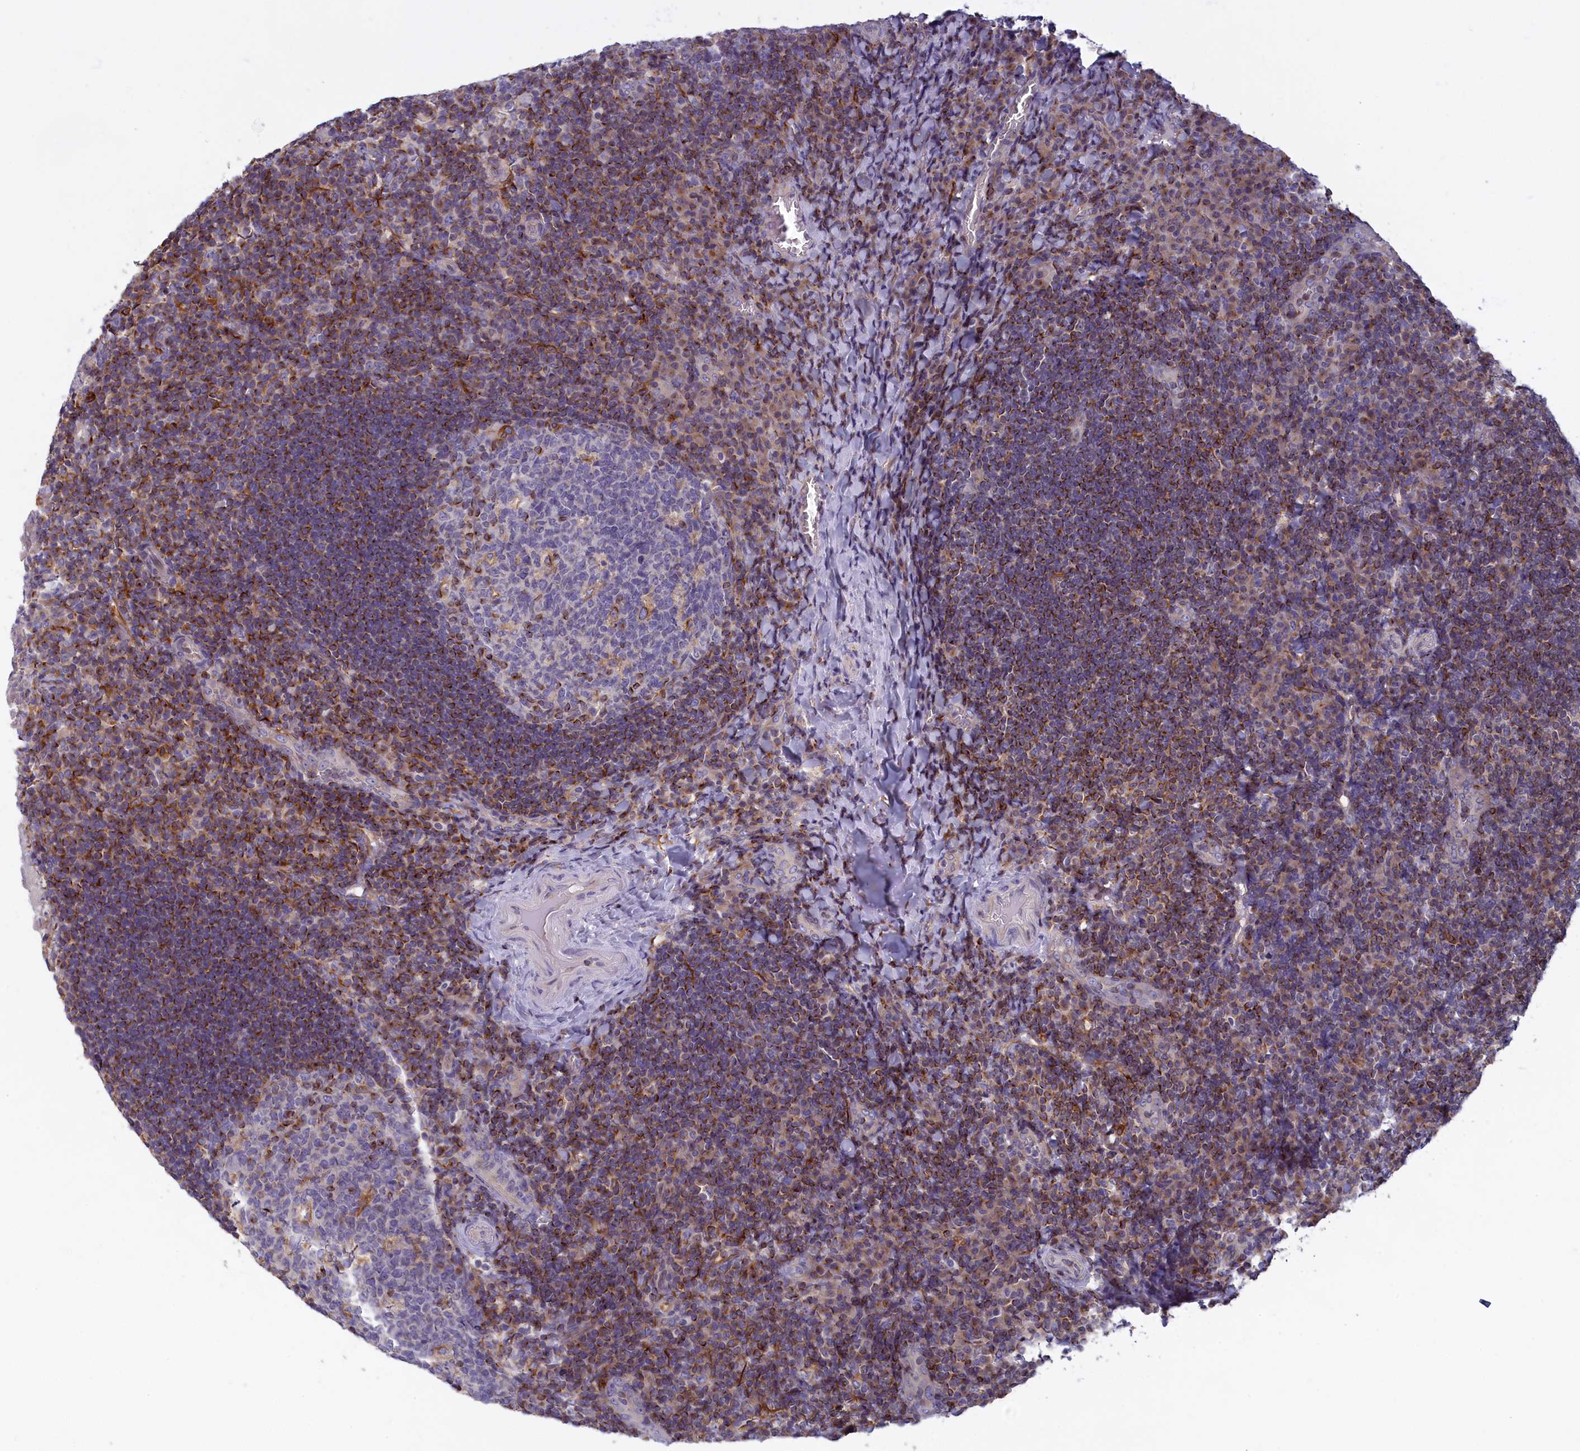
{"staining": {"intensity": "moderate", "quantity": "<25%", "location": "cytoplasmic/membranous"}, "tissue": "tonsil", "cell_type": "Germinal center cells", "image_type": "normal", "snomed": [{"axis": "morphology", "description": "Normal tissue, NOS"}, {"axis": "topography", "description": "Tonsil"}], "caption": "Immunohistochemistry (DAB) staining of unremarkable tonsil reveals moderate cytoplasmic/membranous protein positivity in about <25% of germinal center cells.", "gene": "NOL10", "patient": {"sex": "male", "age": 17}}